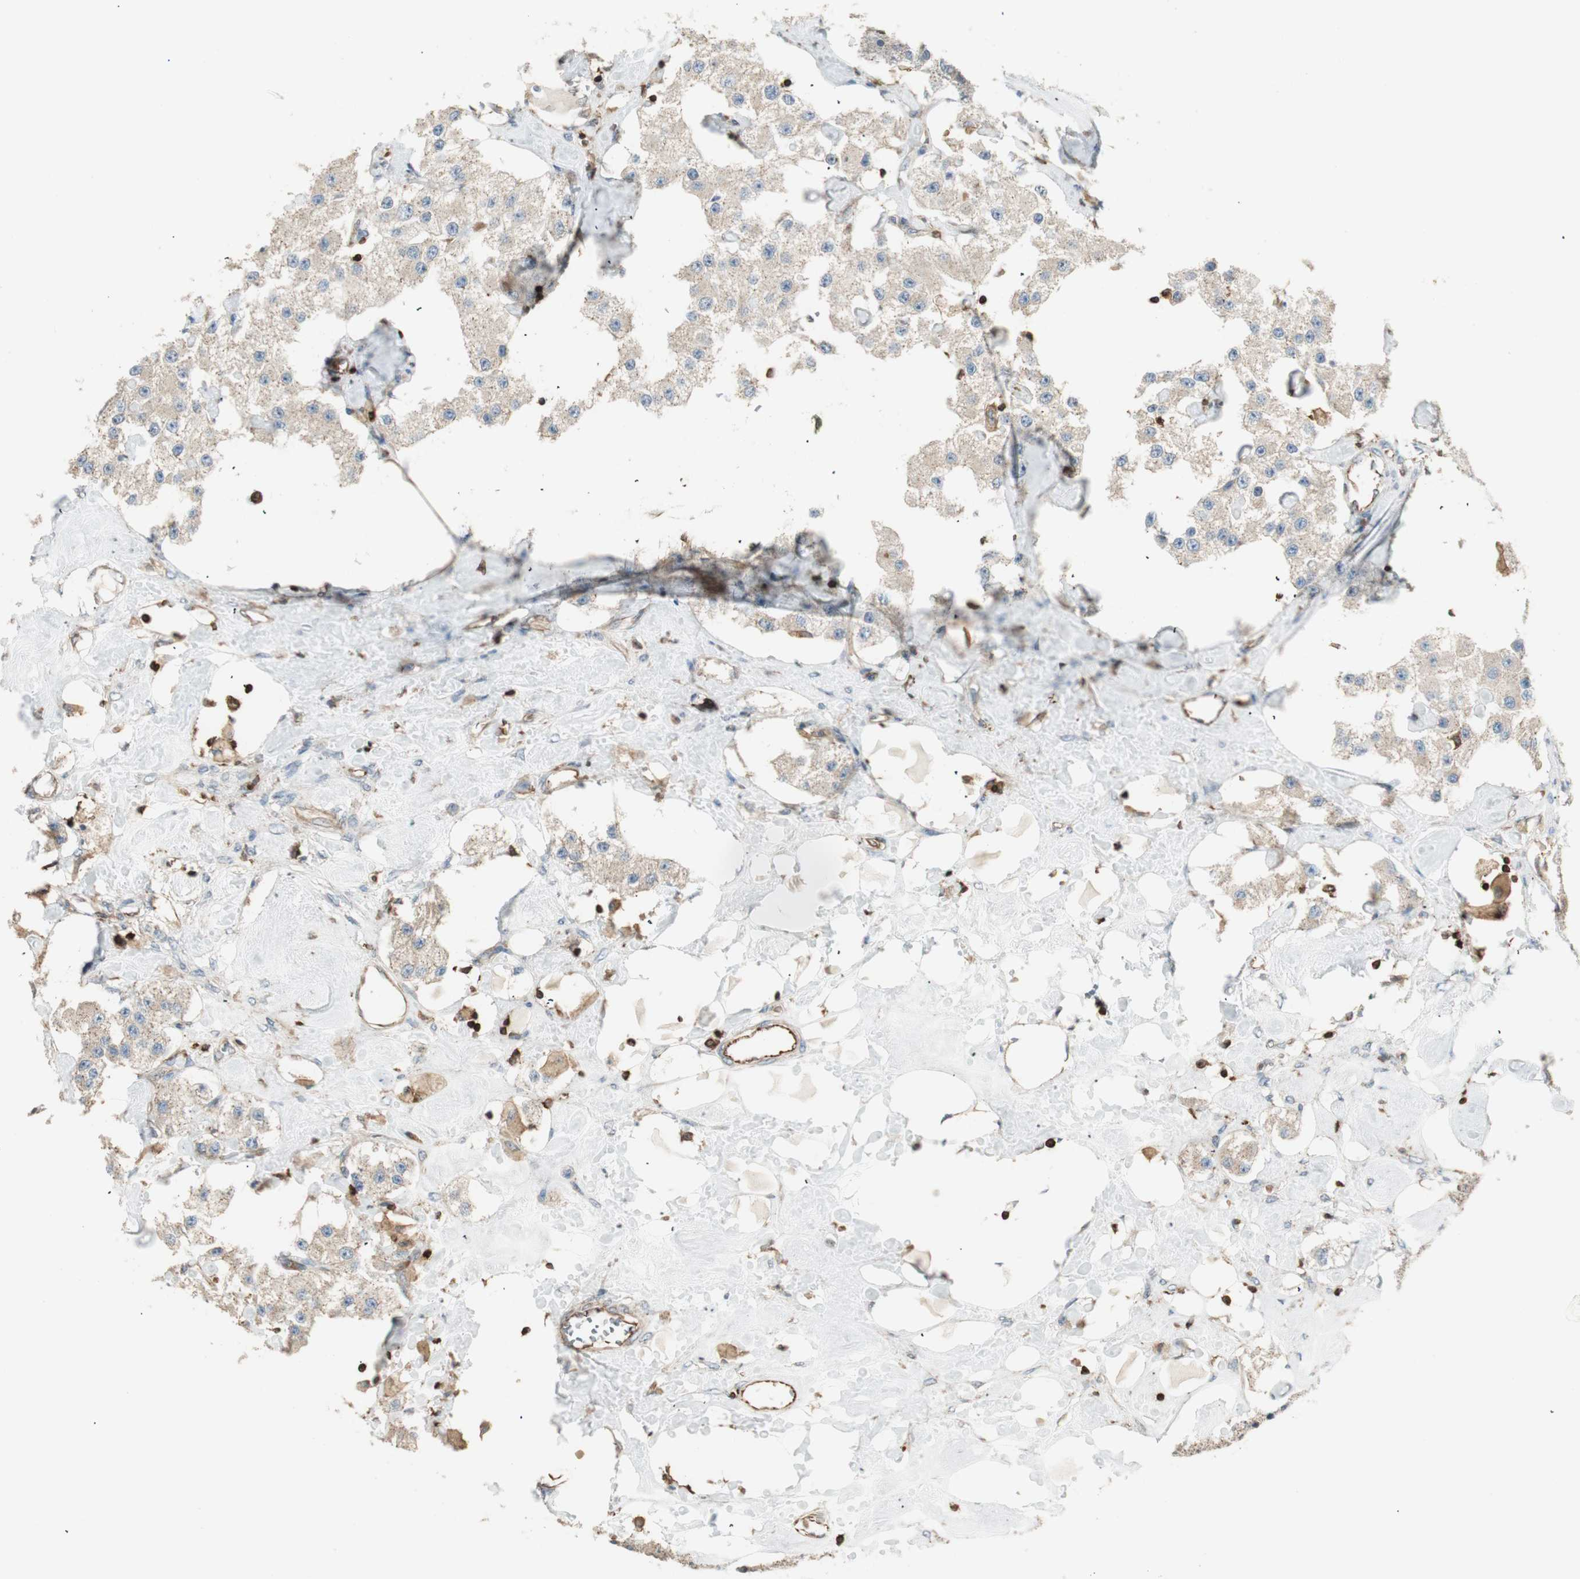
{"staining": {"intensity": "weak", "quantity": "25%-75%", "location": "cytoplasmic/membranous"}, "tissue": "carcinoid", "cell_type": "Tumor cells", "image_type": "cancer", "snomed": [{"axis": "morphology", "description": "Carcinoid, malignant, NOS"}, {"axis": "topography", "description": "Pancreas"}], "caption": "About 25%-75% of tumor cells in human malignant carcinoid show weak cytoplasmic/membranous protein expression as visualized by brown immunohistochemical staining.", "gene": "CRLF3", "patient": {"sex": "male", "age": 41}}